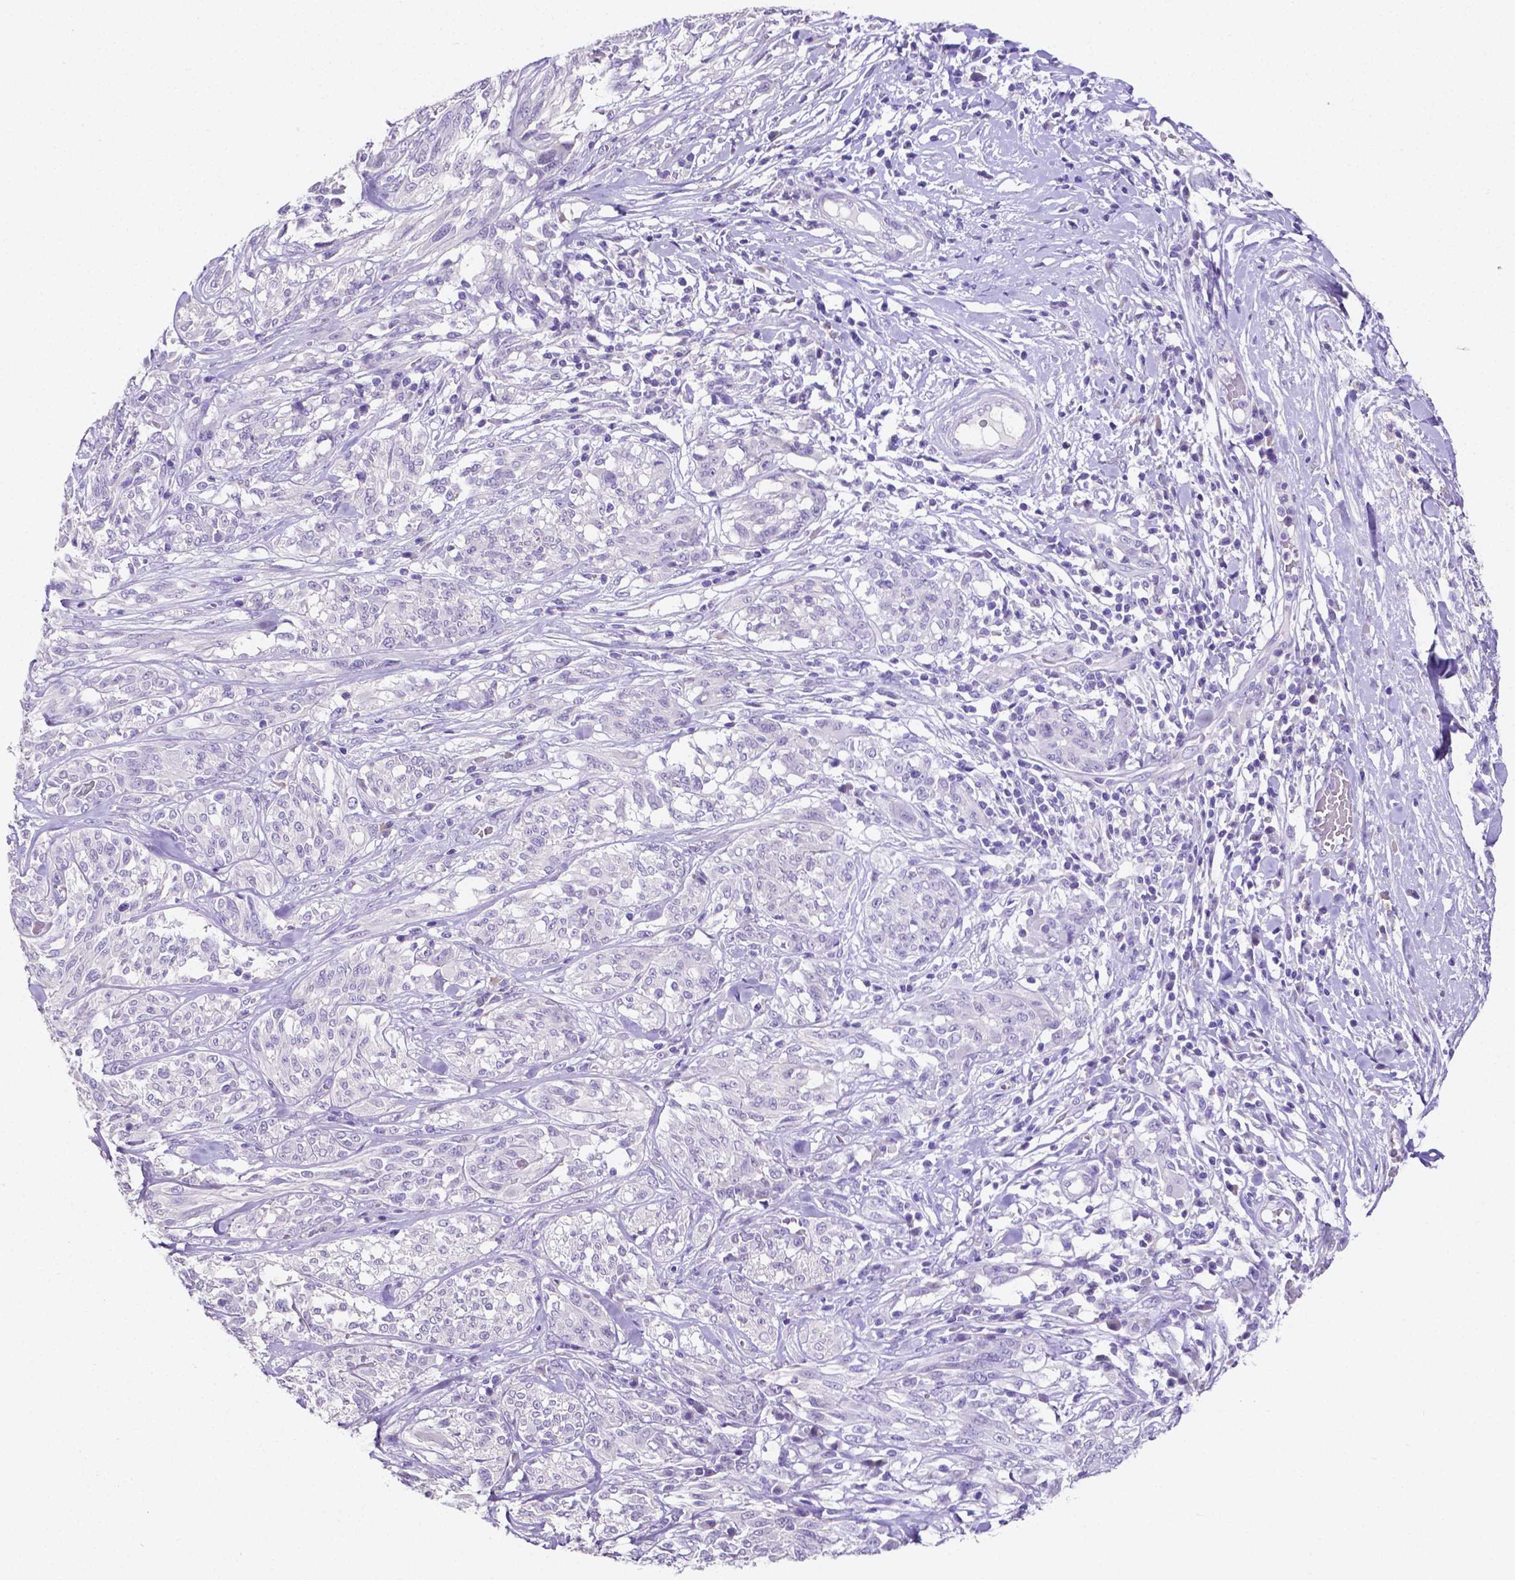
{"staining": {"intensity": "negative", "quantity": "none", "location": "none"}, "tissue": "melanoma", "cell_type": "Tumor cells", "image_type": "cancer", "snomed": [{"axis": "morphology", "description": "Malignant melanoma, NOS"}, {"axis": "topography", "description": "Skin"}], "caption": "Malignant melanoma stained for a protein using immunohistochemistry (IHC) shows no positivity tumor cells.", "gene": "SLC22A2", "patient": {"sex": "female", "age": 91}}